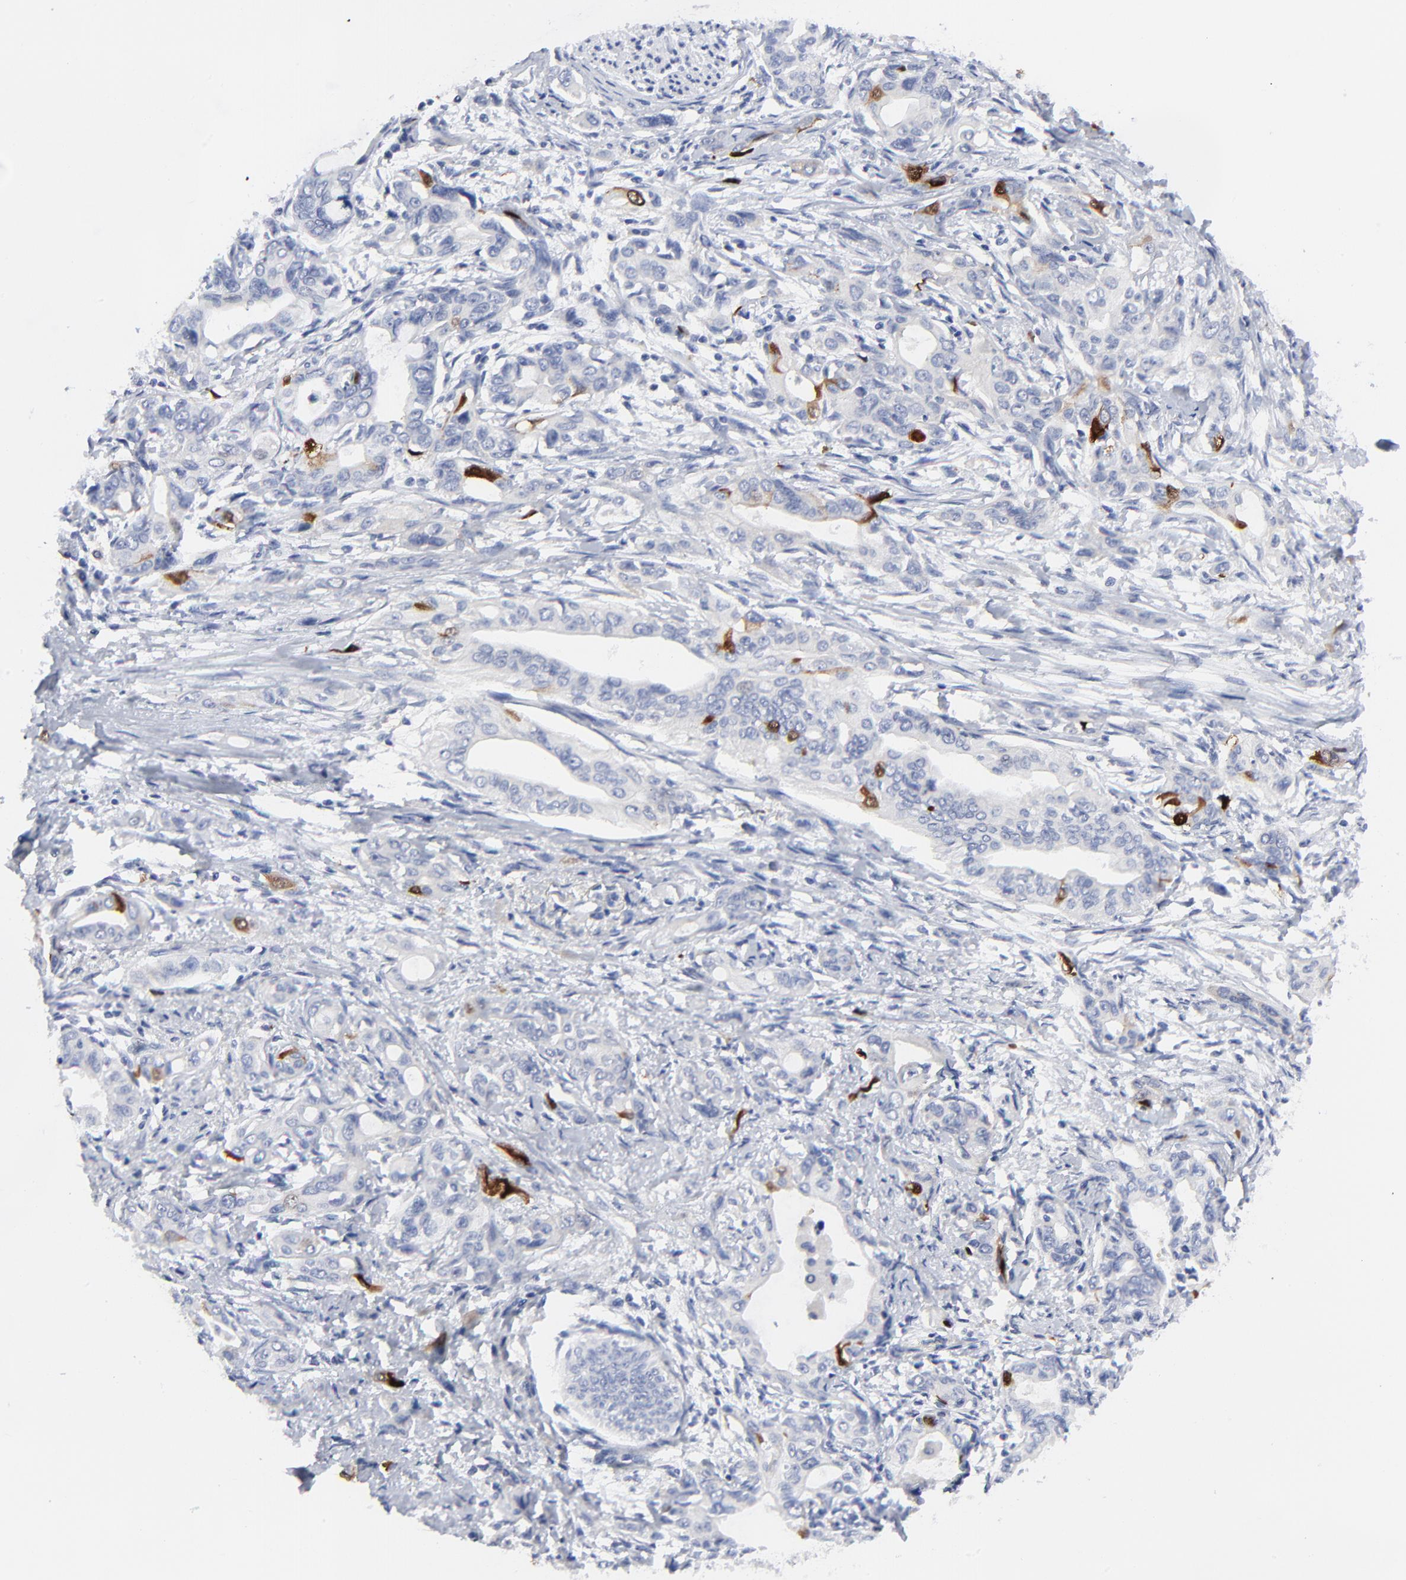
{"staining": {"intensity": "strong", "quantity": "<25%", "location": "cytoplasmic/membranous,nuclear"}, "tissue": "pancreatic cancer", "cell_type": "Tumor cells", "image_type": "cancer", "snomed": [{"axis": "morphology", "description": "Adenocarcinoma, NOS"}, {"axis": "topography", "description": "Pancreas"}], "caption": "Tumor cells reveal medium levels of strong cytoplasmic/membranous and nuclear positivity in about <25% of cells in human pancreatic cancer (adenocarcinoma).", "gene": "CDK1", "patient": {"sex": "female", "age": 60}}